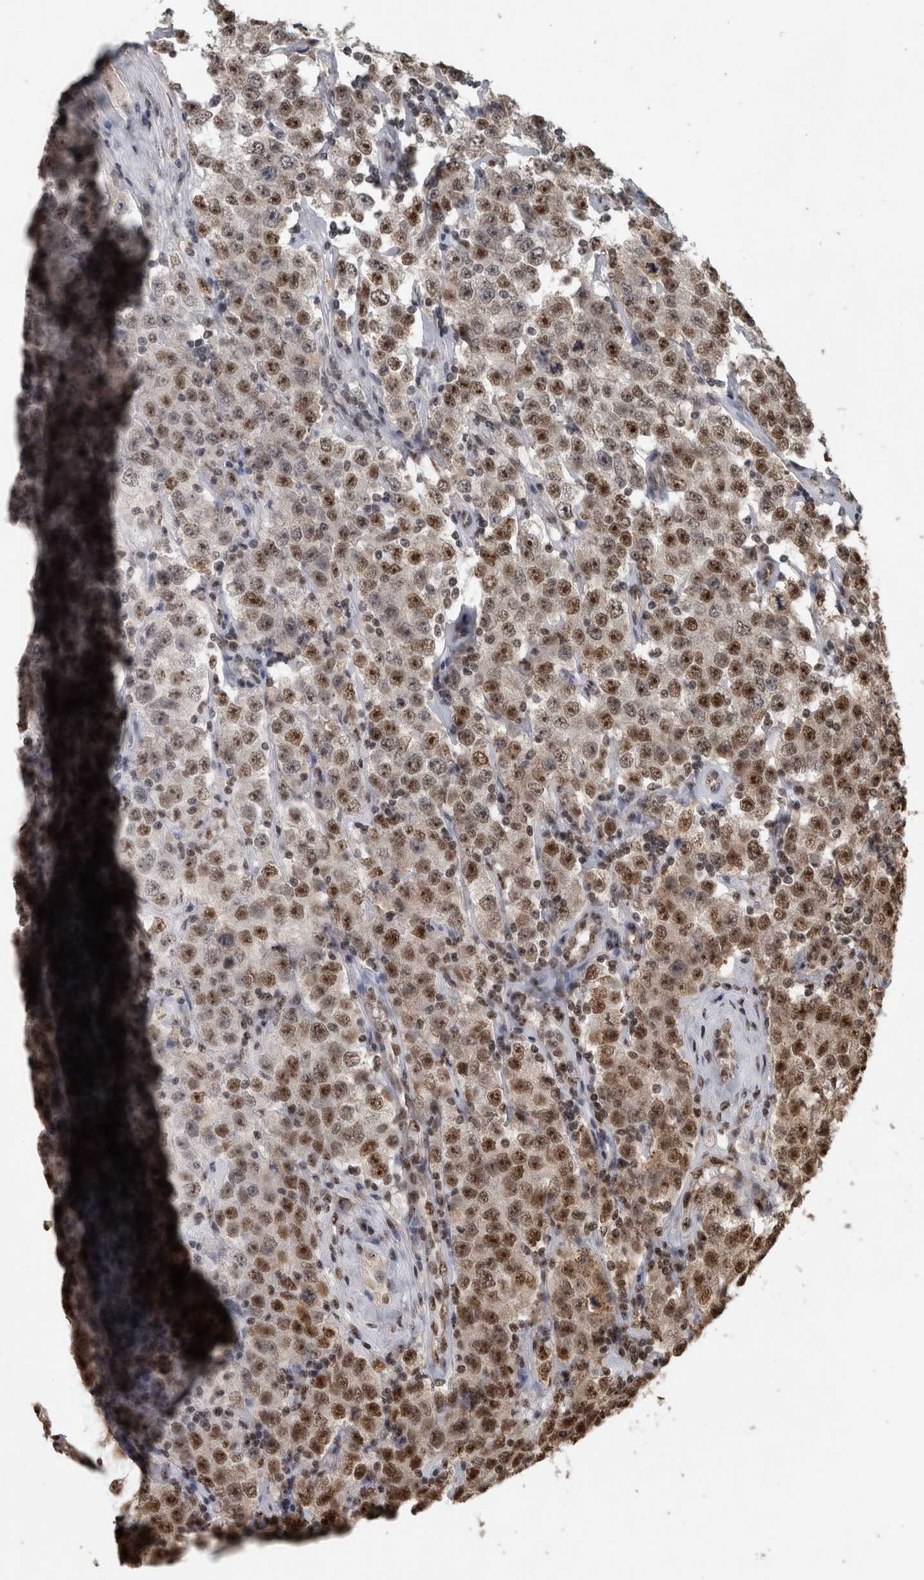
{"staining": {"intensity": "strong", "quantity": "25%-75%", "location": "nuclear"}, "tissue": "testis cancer", "cell_type": "Tumor cells", "image_type": "cancer", "snomed": [{"axis": "morphology", "description": "Seminoma, NOS"}, {"axis": "topography", "description": "Testis"}], "caption": "The immunohistochemical stain highlights strong nuclear expression in tumor cells of testis cancer (seminoma) tissue.", "gene": "RAD50", "patient": {"sex": "male", "age": 52}}